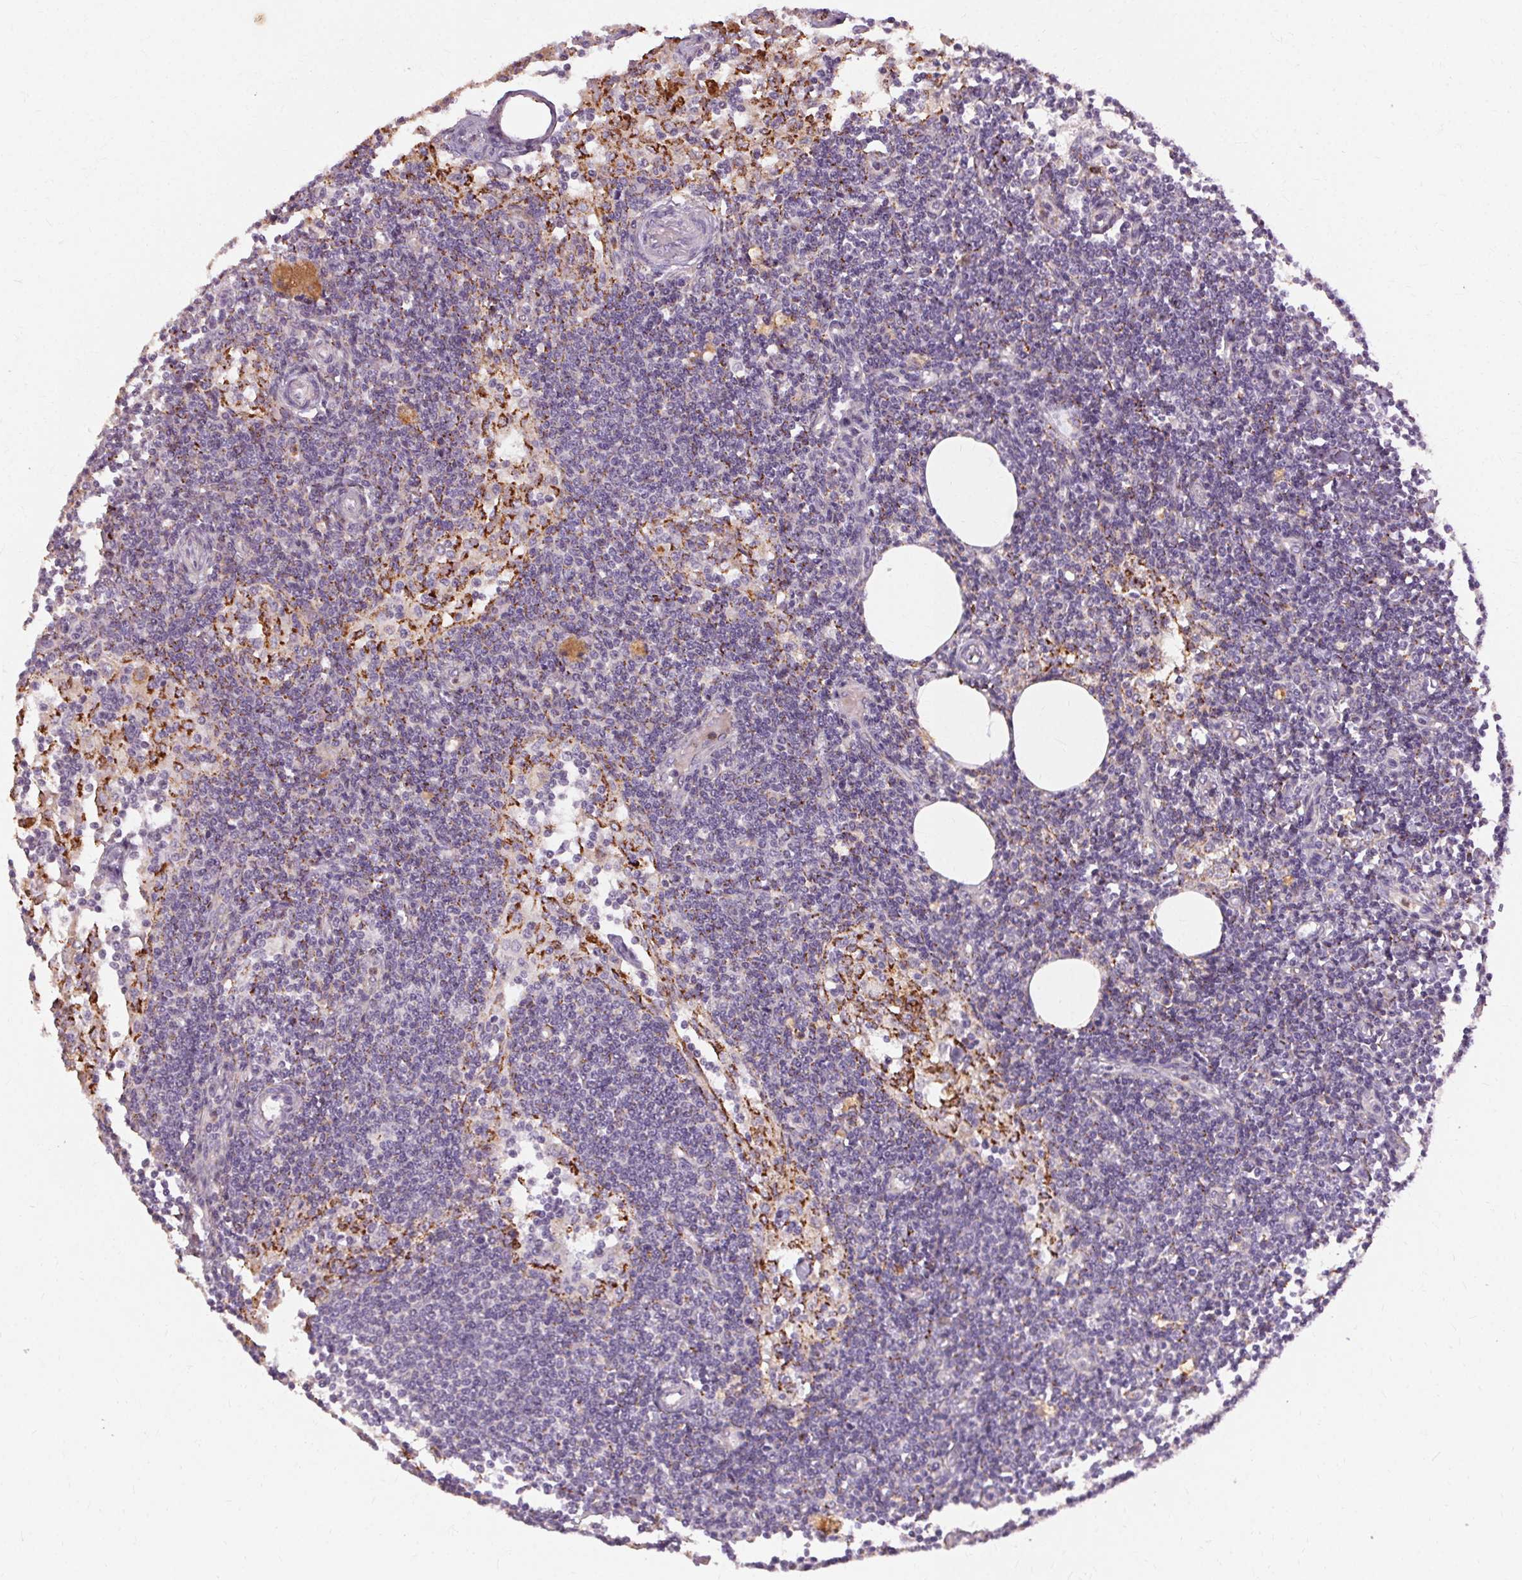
{"staining": {"intensity": "negative", "quantity": "none", "location": "none"}, "tissue": "lymph node", "cell_type": "Germinal center cells", "image_type": "normal", "snomed": [{"axis": "morphology", "description": "Normal tissue, NOS"}, {"axis": "topography", "description": "Lymph node"}], "caption": "High magnification brightfield microscopy of unremarkable lymph node stained with DAB (3,3'-diaminobenzidine) (brown) and counterstained with hematoxylin (blue): germinal center cells show no significant staining.", "gene": "REP15", "patient": {"sex": "female", "age": 69}}